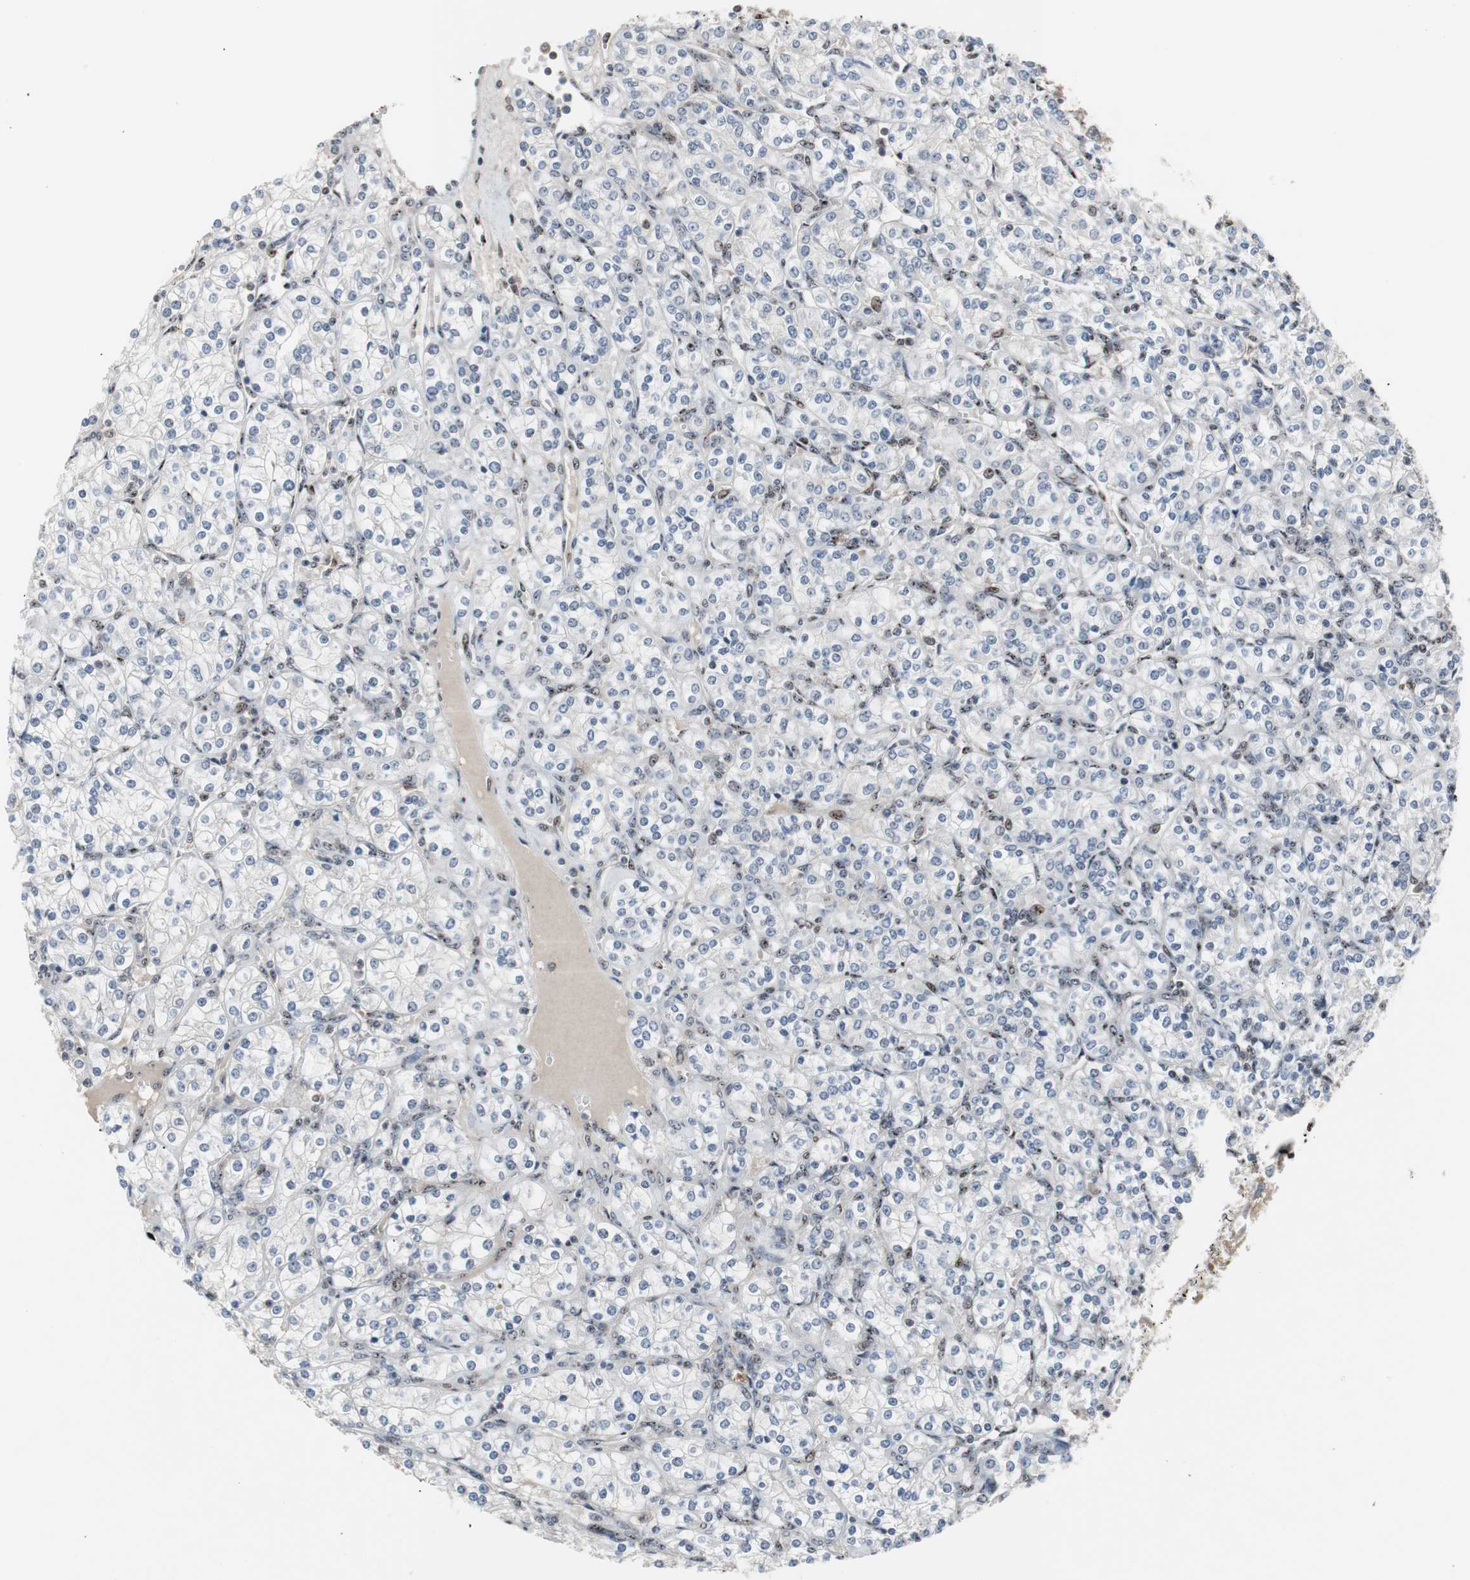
{"staining": {"intensity": "negative", "quantity": "none", "location": "none"}, "tissue": "renal cancer", "cell_type": "Tumor cells", "image_type": "cancer", "snomed": [{"axis": "morphology", "description": "Adenocarcinoma, NOS"}, {"axis": "topography", "description": "Kidney"}], "caption": "Human adenocarcinoma (renal) stained for a protein using immunohistochemistry (IHC) shows no positivity in tumor cells.", "gene": "GRK2", "patient": {"sex": "male", "age": 77}}